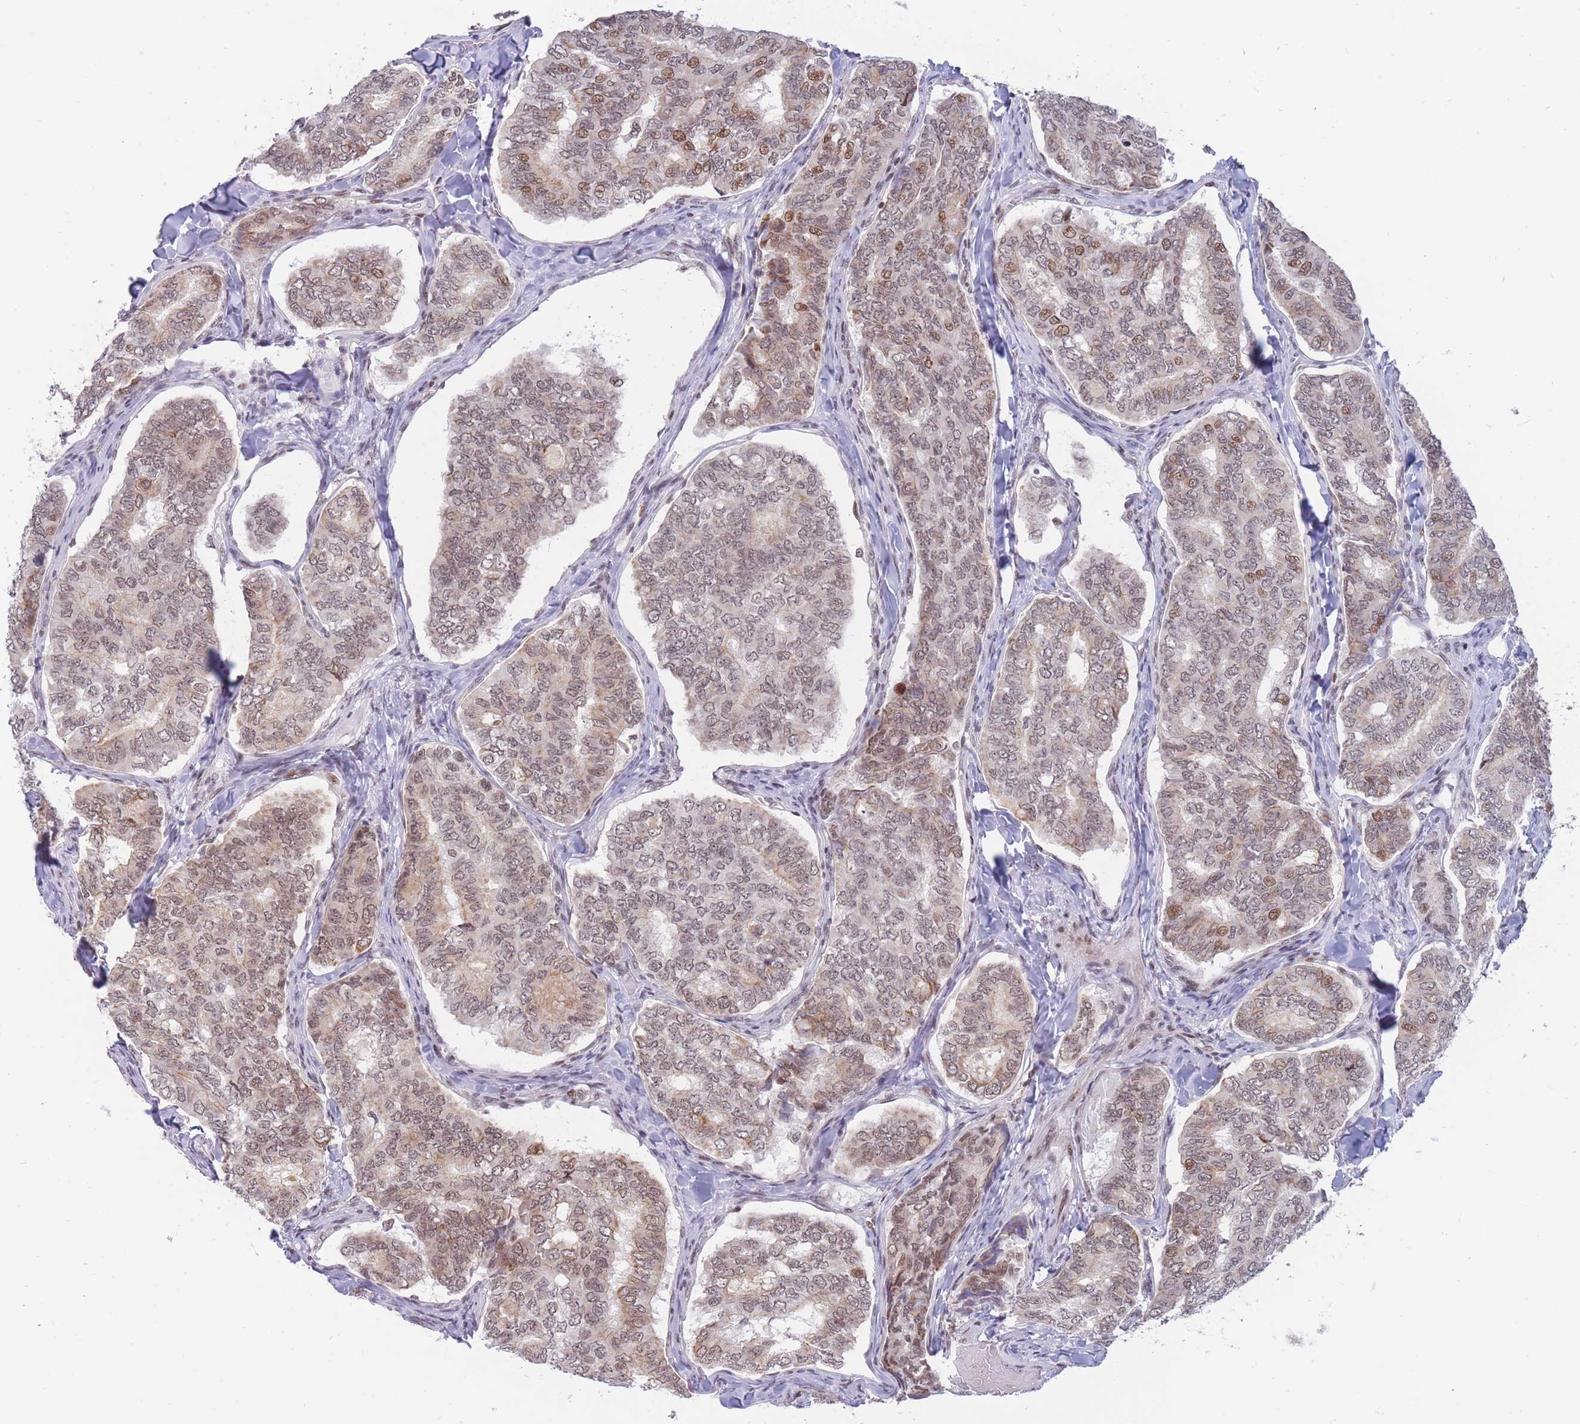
{"staining": {"intensity": "moderate", "quantity": "25%-75%", "location": "nuclear"}, "tissue": "thyroid cancer", "cell_type": "Tumor cells", "image_type": "cancer", "snomed": [{"axis": "morphology", "description": "Papillary adenocarcinoma, NOS"}, {"axis": "topography", "description": "Thyroid gland"}], "caption": "Protein expression analysis of papillary adenocarcinoma (thyroid) shows moderate nuclear expression in about 25%-75% of tumor cells.", "gene": "TARBP2", "patient": {"sex": "female", "age": 35}}